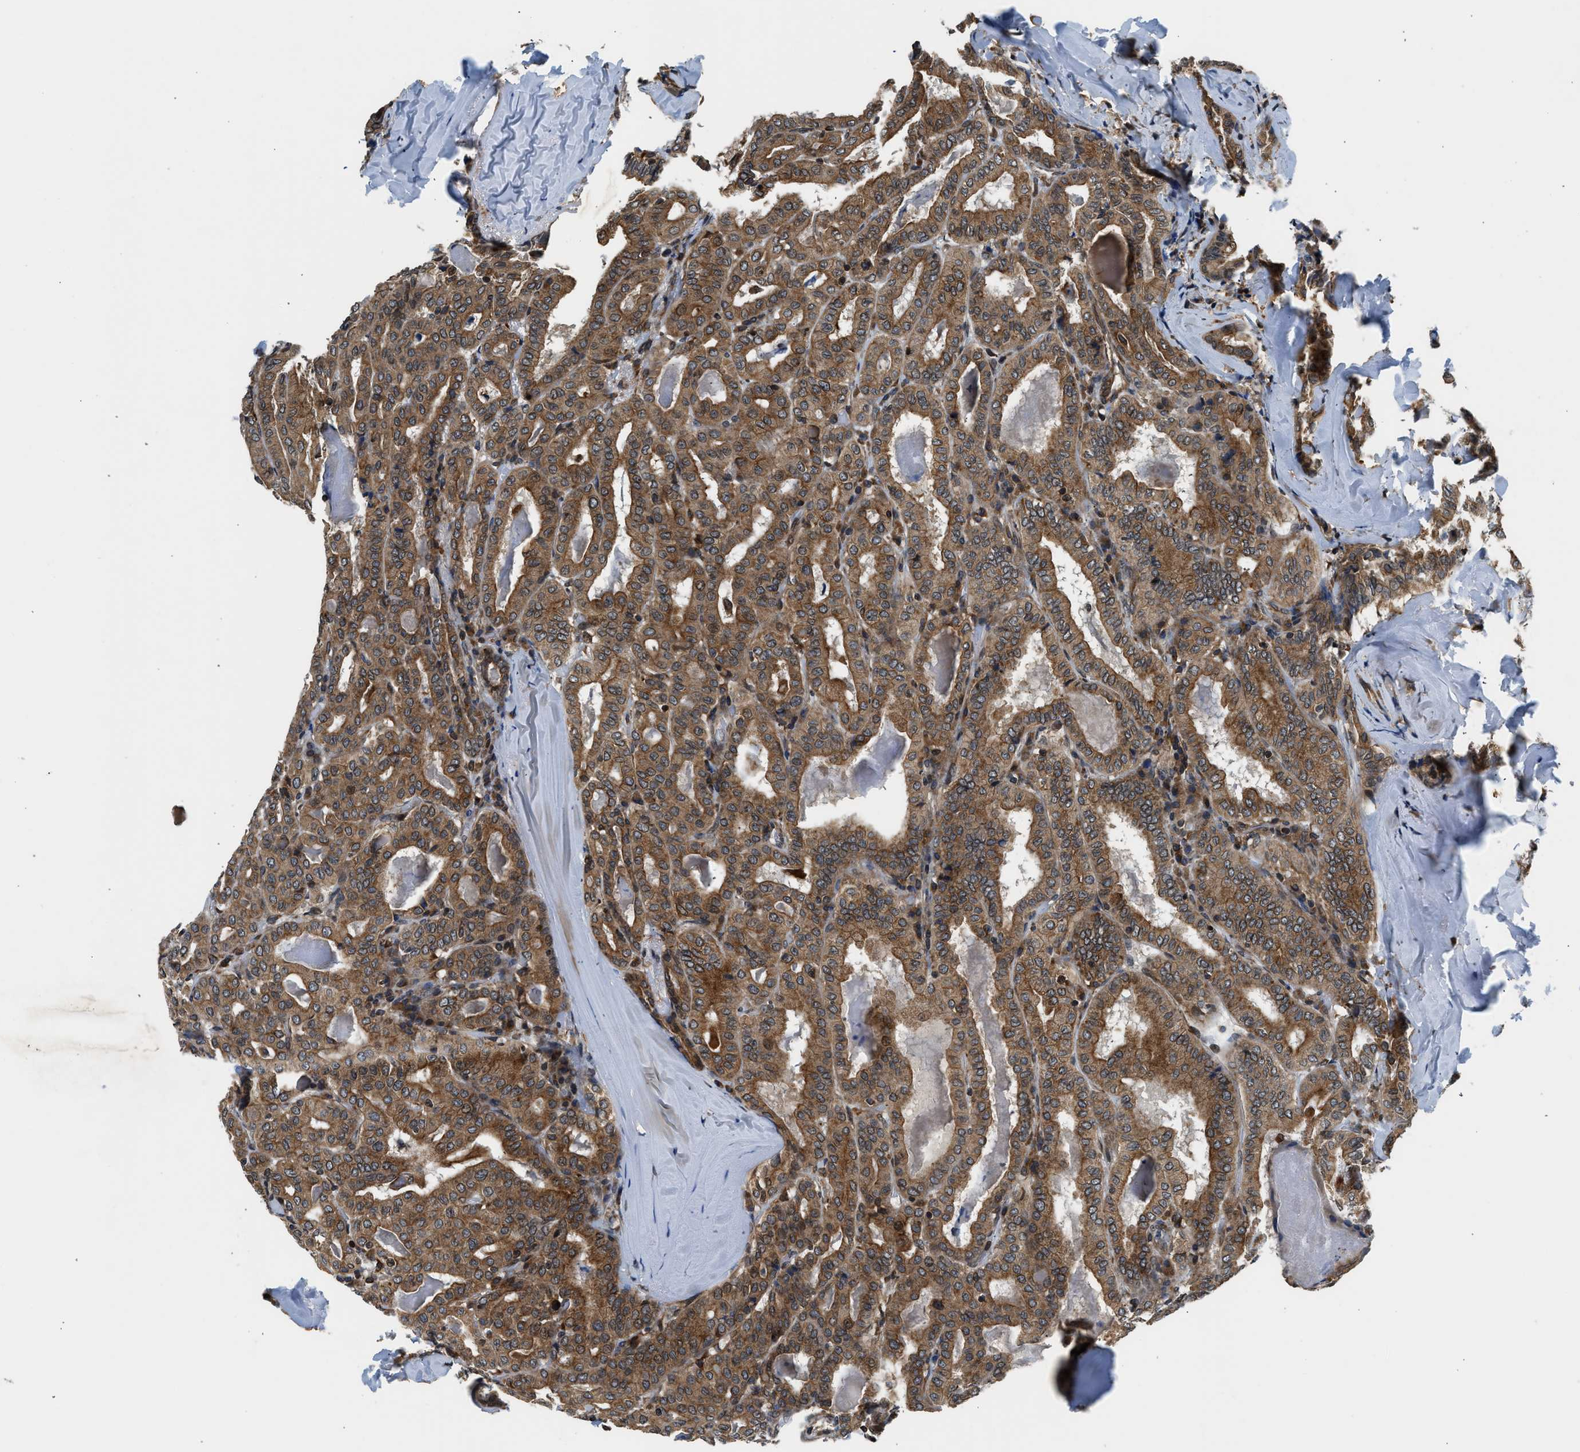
{"staining": {"intensity": "moderate", "quantity": ">75%", "location": "cytoplasmic/membranous"}, "tissue": "thyroid cancer", "cell_type": "Tumor cells", "image_type": "cancer", "snomed": [{"axis": "morphology", "description": "Papillary adenocarcinoma, NOS"}, {"axis": "topography", "description": "Thyroid gland"}], "caption": "Moderate cytoplasmic/membranous positivity for a protein is identified in about >75% of tumor cells of thyroid cancer (papillary adenocarcinoma) using immunohistochemistry.", "gene": "RETREG3", "patient": {"sex": "female", "age": 42}}